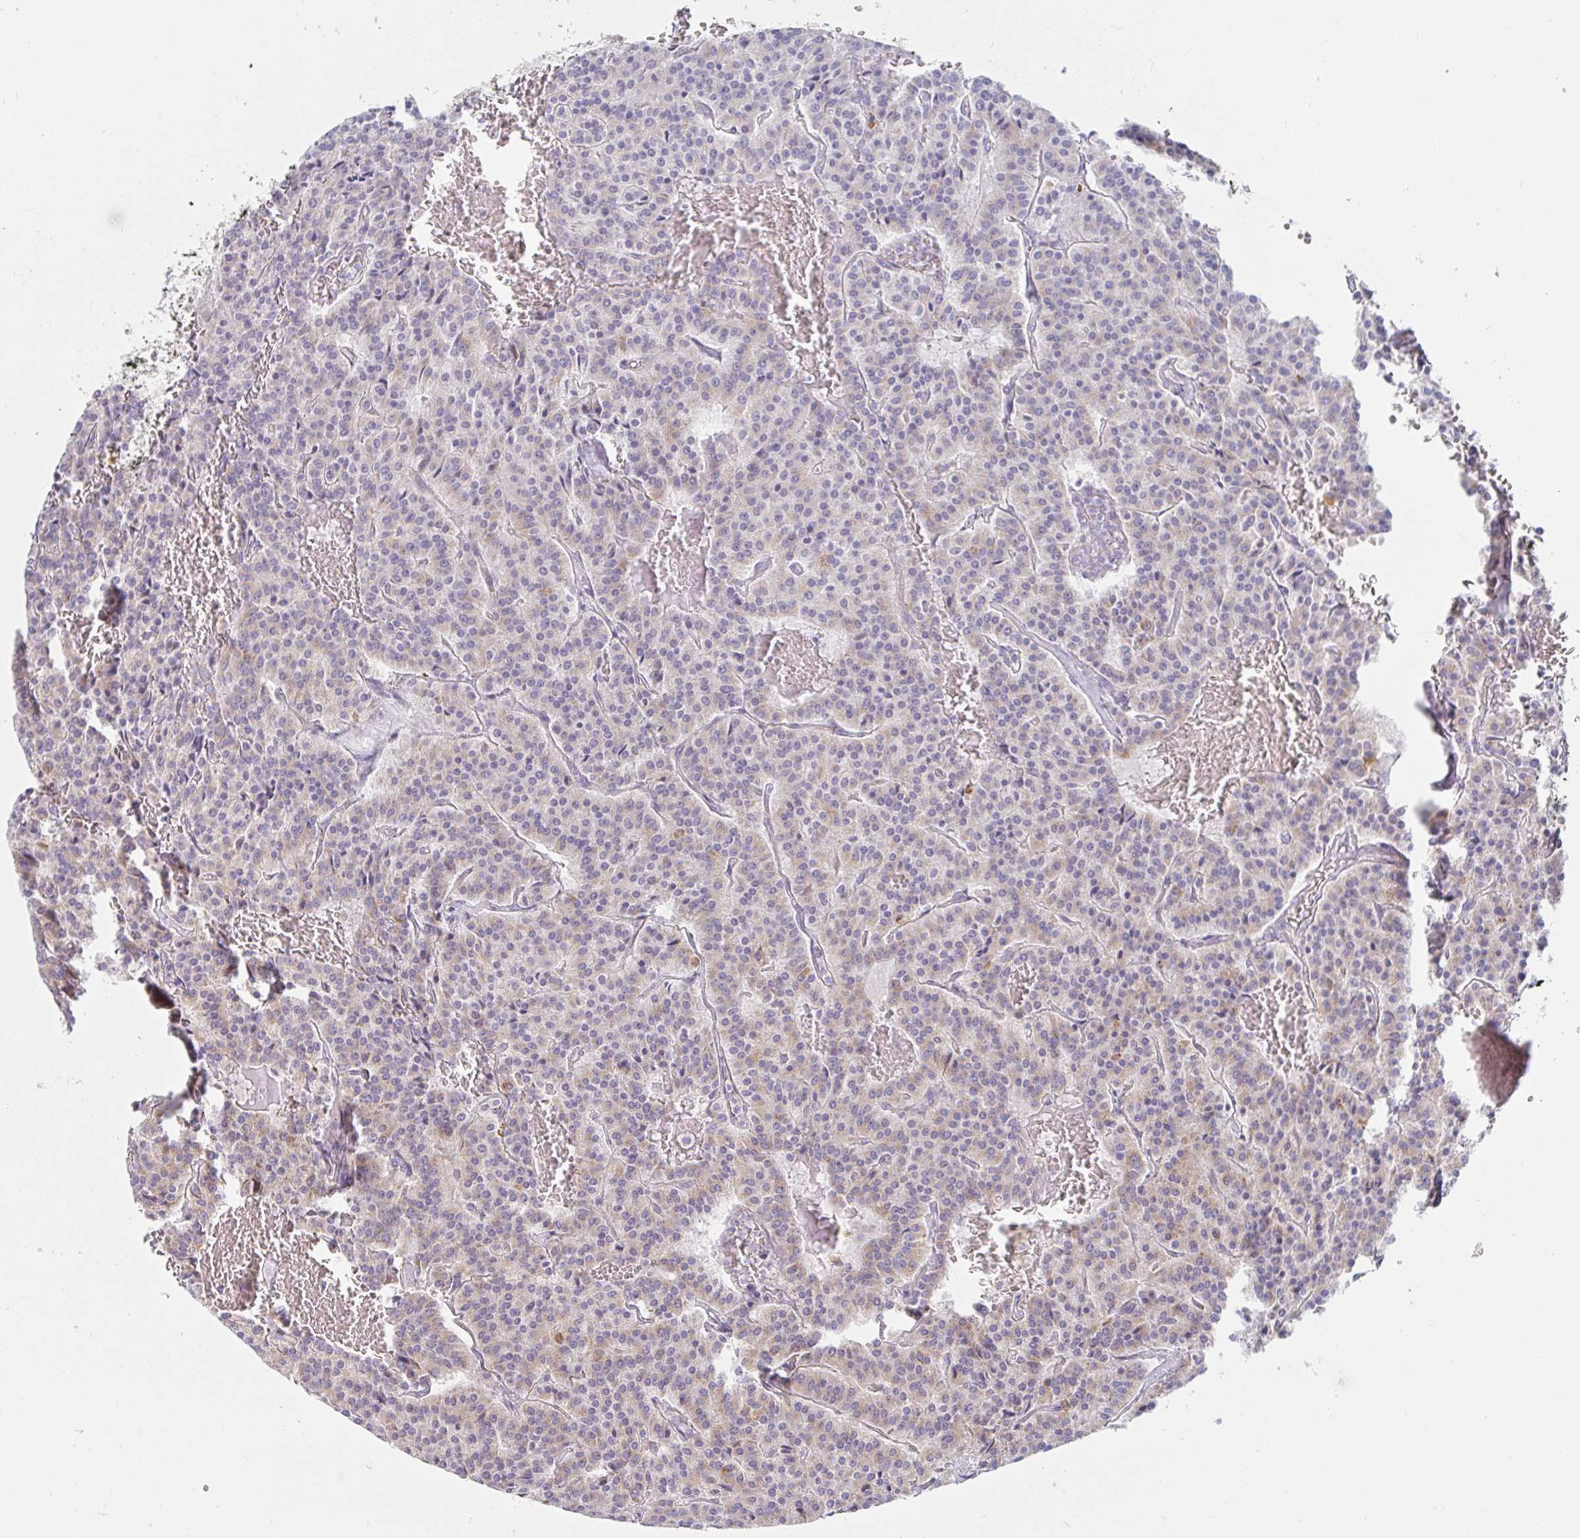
{"staining": {"intensity": "weak", "quantity": "25%-75%", "location": "cytoplasmic/membranous"}, "tissue": "carcinoid", "cell_type": "Tumor cells", "image_type": "cancer", "snomed": [{"axis": "morphology", "description": "Carcinoid, malignant, NOS"}, {"axis": "topography", "description": "Lung"}], "caption": "Immunohistochemistry photomicrograph of neoplastic tissue: human malignant carcinoid stained using immunohistochemistry displays low levels of weak protein expression localized specifically in the cytoplasmic/membranous of tumor cells, appearing as a cytoplasmic/membranous brown color.", "gene": "FAHD1", "patient": {"sex": "male", "age": 70}}